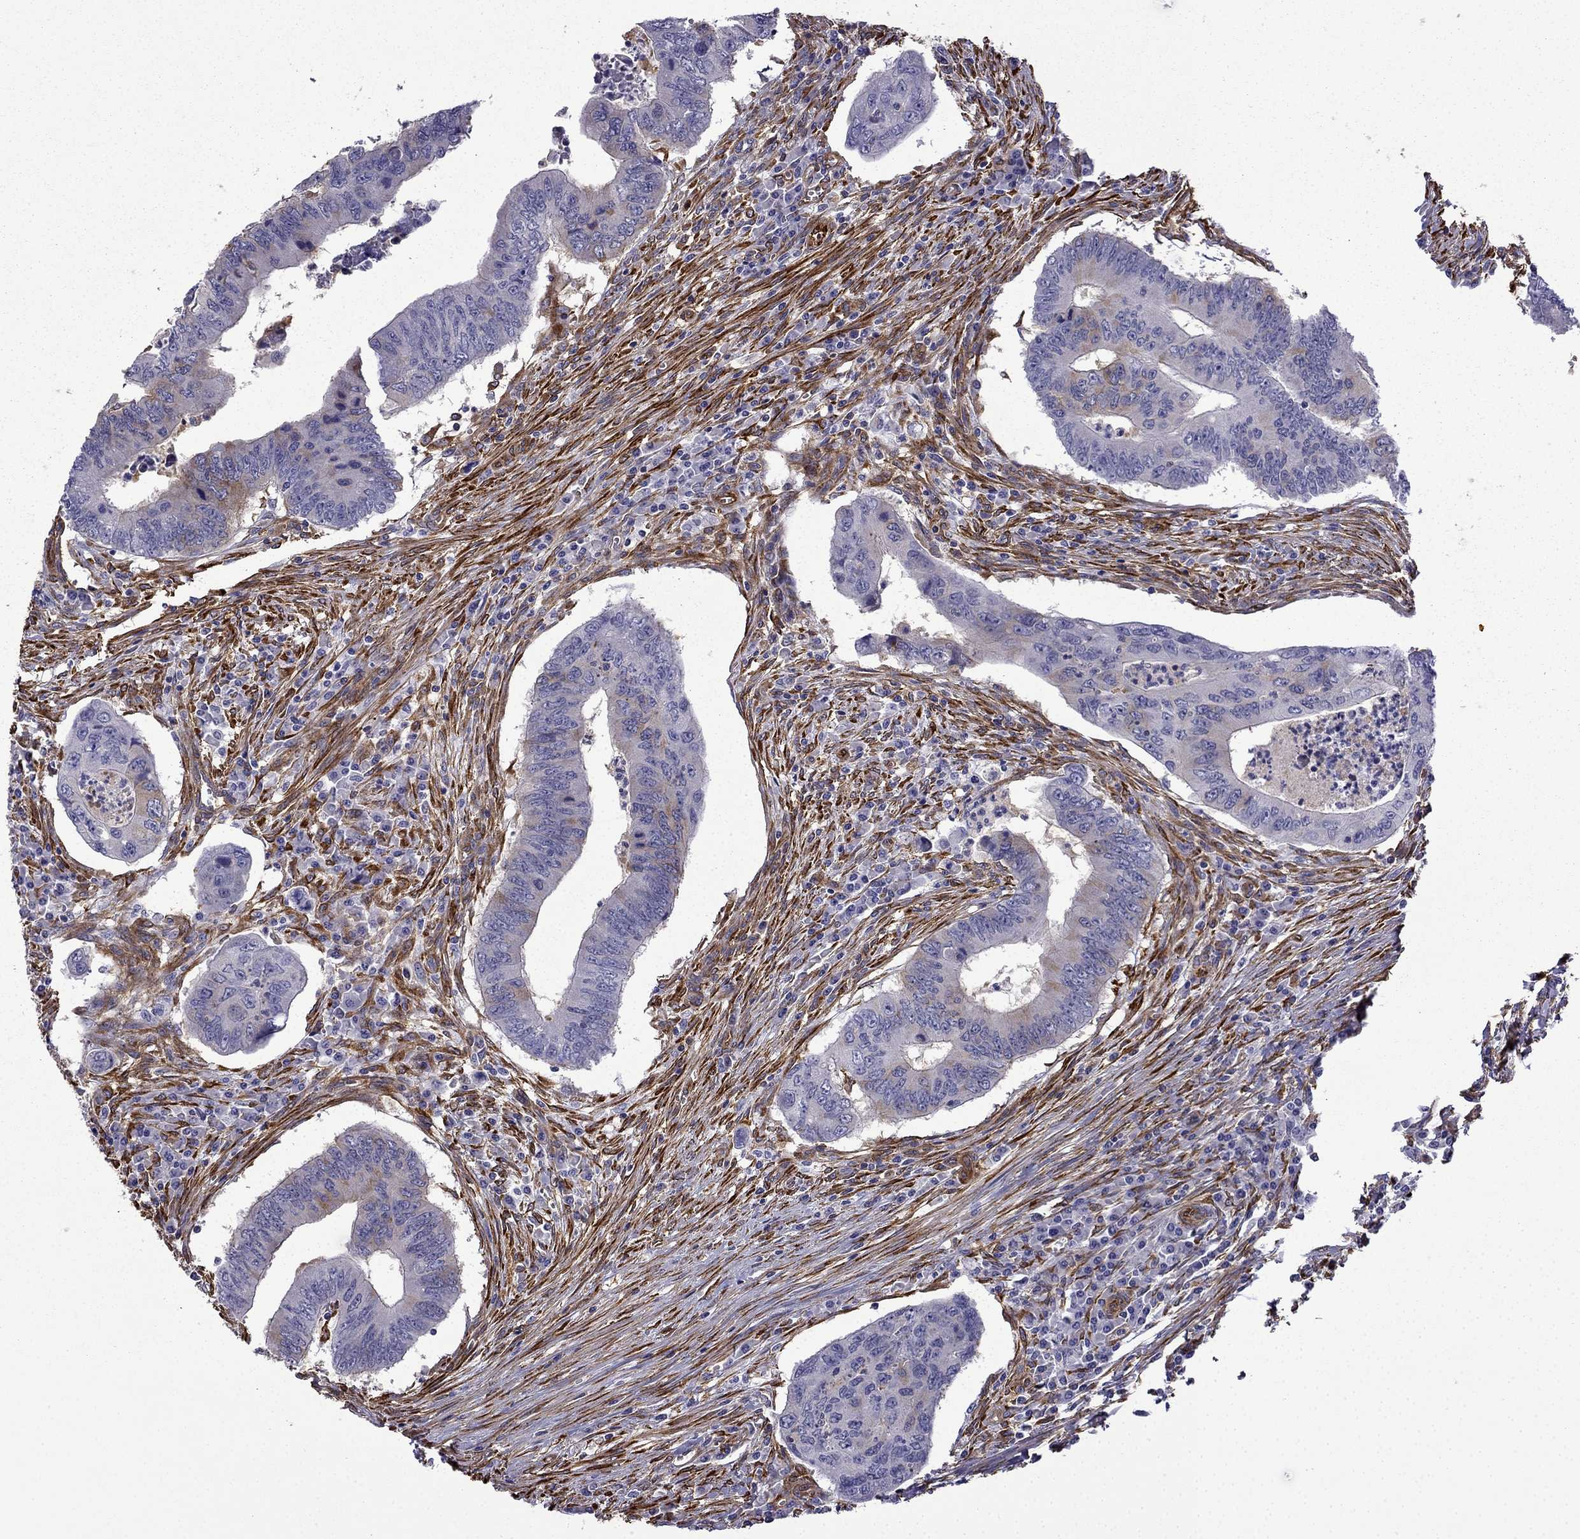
{"staining": {"intensity": "moderate", "quantity": "<25%", "location": "cytoplasmic/membranous"}, "tissue": "colorectal cancer", "cell_type": "Tumor cells", "image_type": "cancer", "snomed": [{"axis": "morphology", "description": "Adenocarcinoma, NOS"}, {"axis": "topography", "description": "Colon"}], "caption": "Human adenocarcinoma (colorectal) stained for a protein (brown) demonstrates moderate cytoplasmic/membranous positive positivity in approximately <25% of tumor cells.", "gene": "MAP4", "patient": {"sex": "male", "age": 53}}